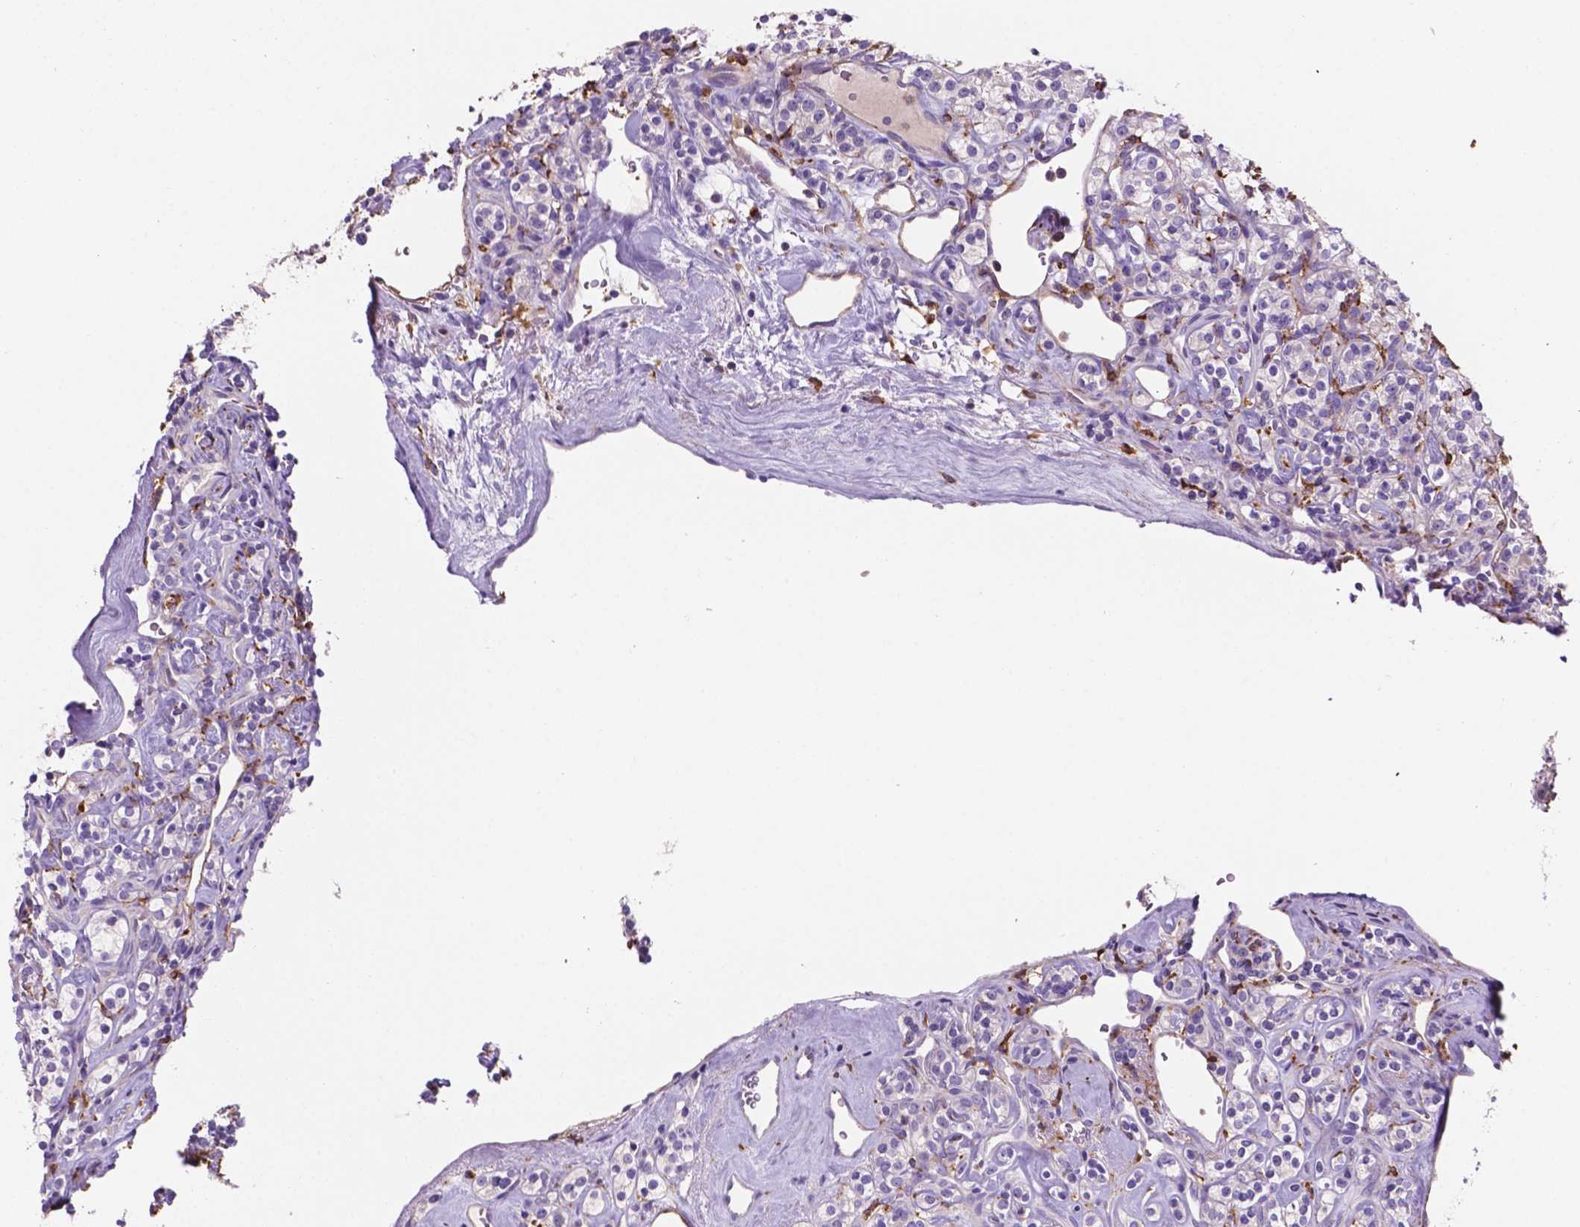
{"staining": {"intensity": "negative", "quantity": "none", "location": "none"}, "tissue": "renal cancer", "cell_type": "Tumor cells", "image_type": "cancer", "snomed": [{"axis": "morphology", "description": "Adenocarcinoma, NOS"}, {"axis": "topography", "description": "Kidney"}], "caption": "Renal adenocarcinoma was stained to show a protein in brown. There is no significant expression in tumor cells.", "gene": "MKRN2OS", "patient": {"sex": "male", "age": 77}}